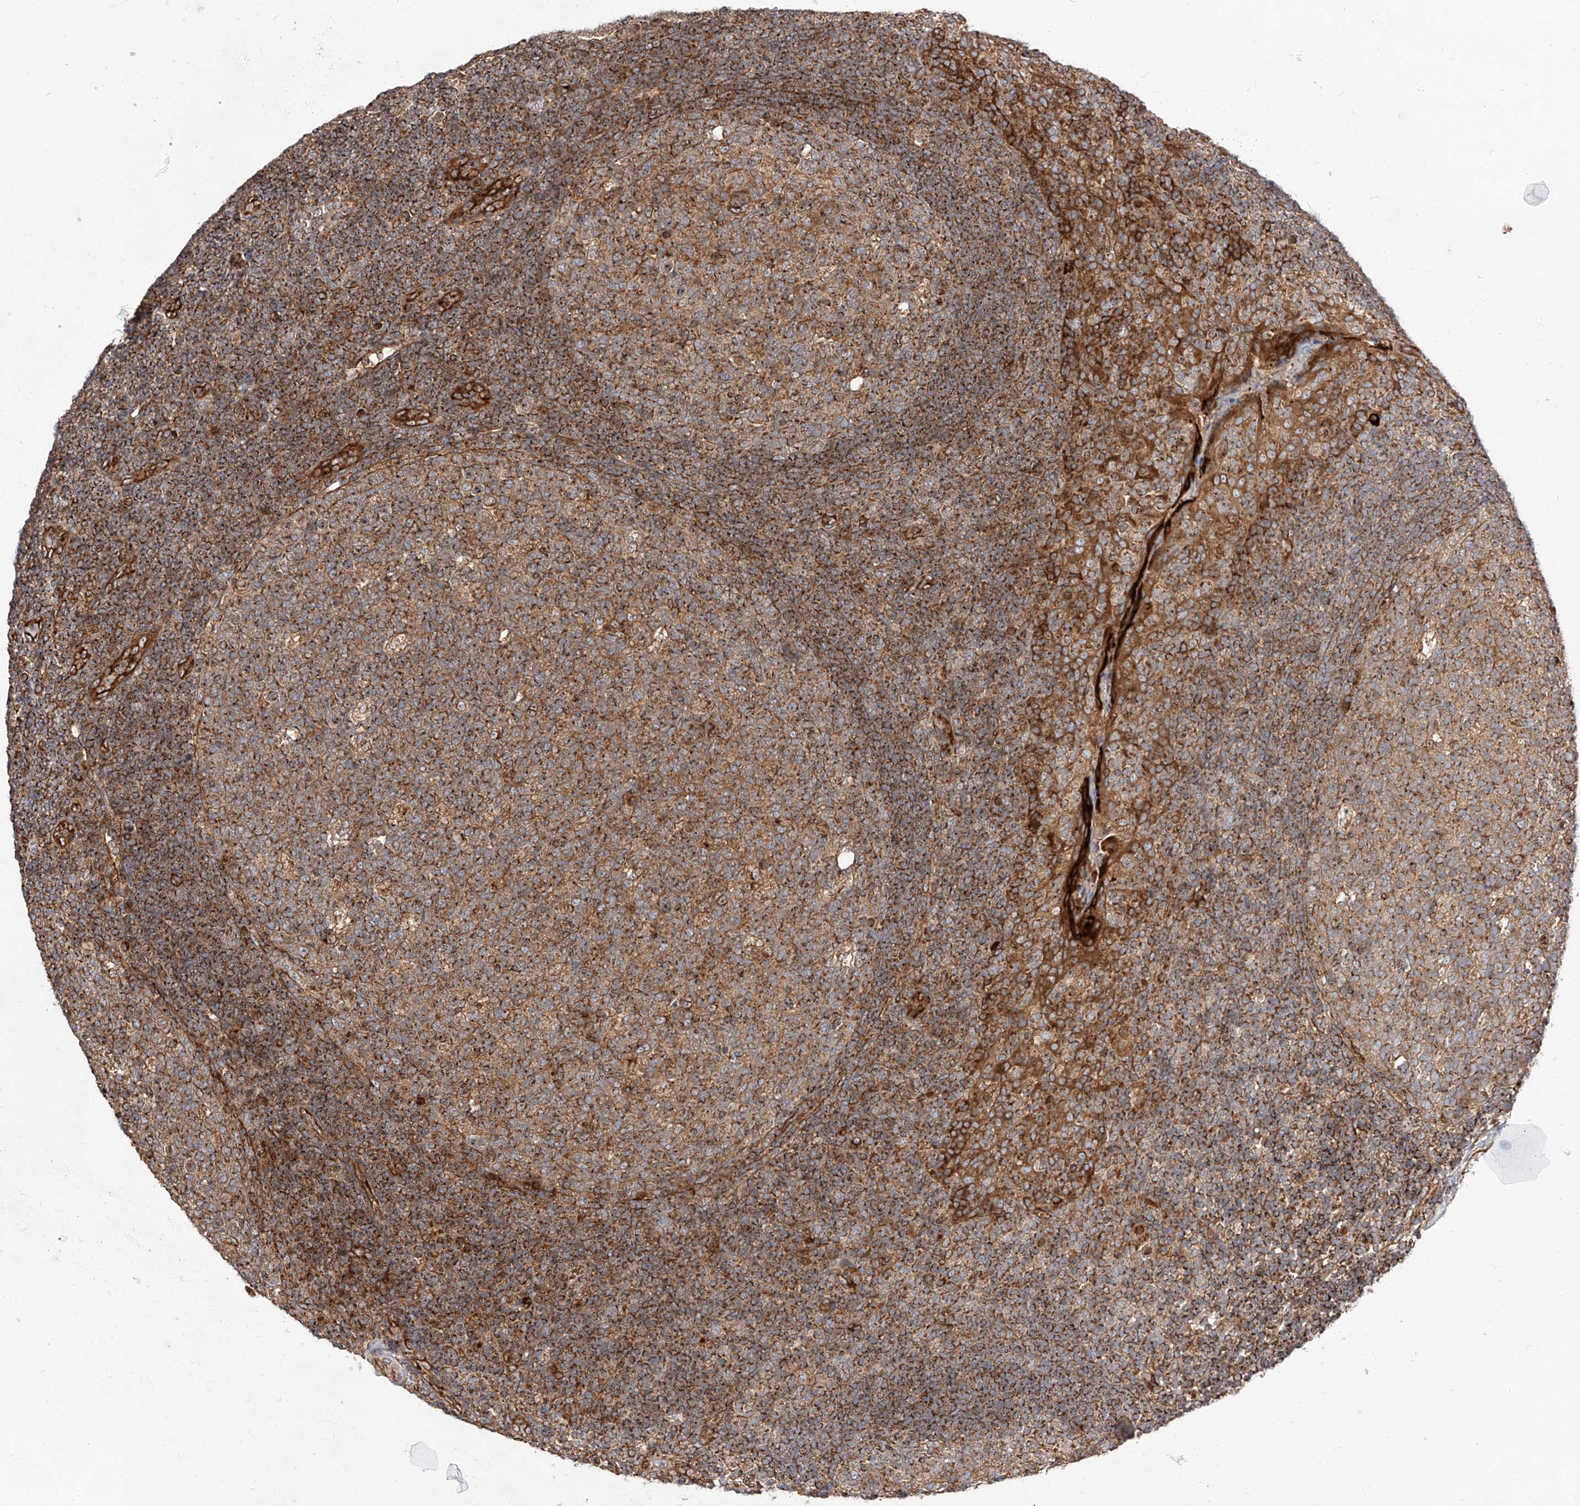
{"staining": {"intensity": "moderate", "quantity": ">75%", "location": "cytoplasmic/membranous"}, "tissue": "tonsil", "cell_type": "Germinal center cells", "image_type": "normal", "snomed": [{"axis": "morphology", "description": "Normal tissue, NOS"}, {"axis": "topography", "description": "Tonsil"}], "caption": "Immunohistochemistry (IHC) image of benign human tonsil stained for a protein (brown), which displays medium levels of moderate cytoplasmic/membranous positivity in about >75% of germinal center cells.", "gene": "ISCA2", "patient": {"sex": "female", "age": 19}}